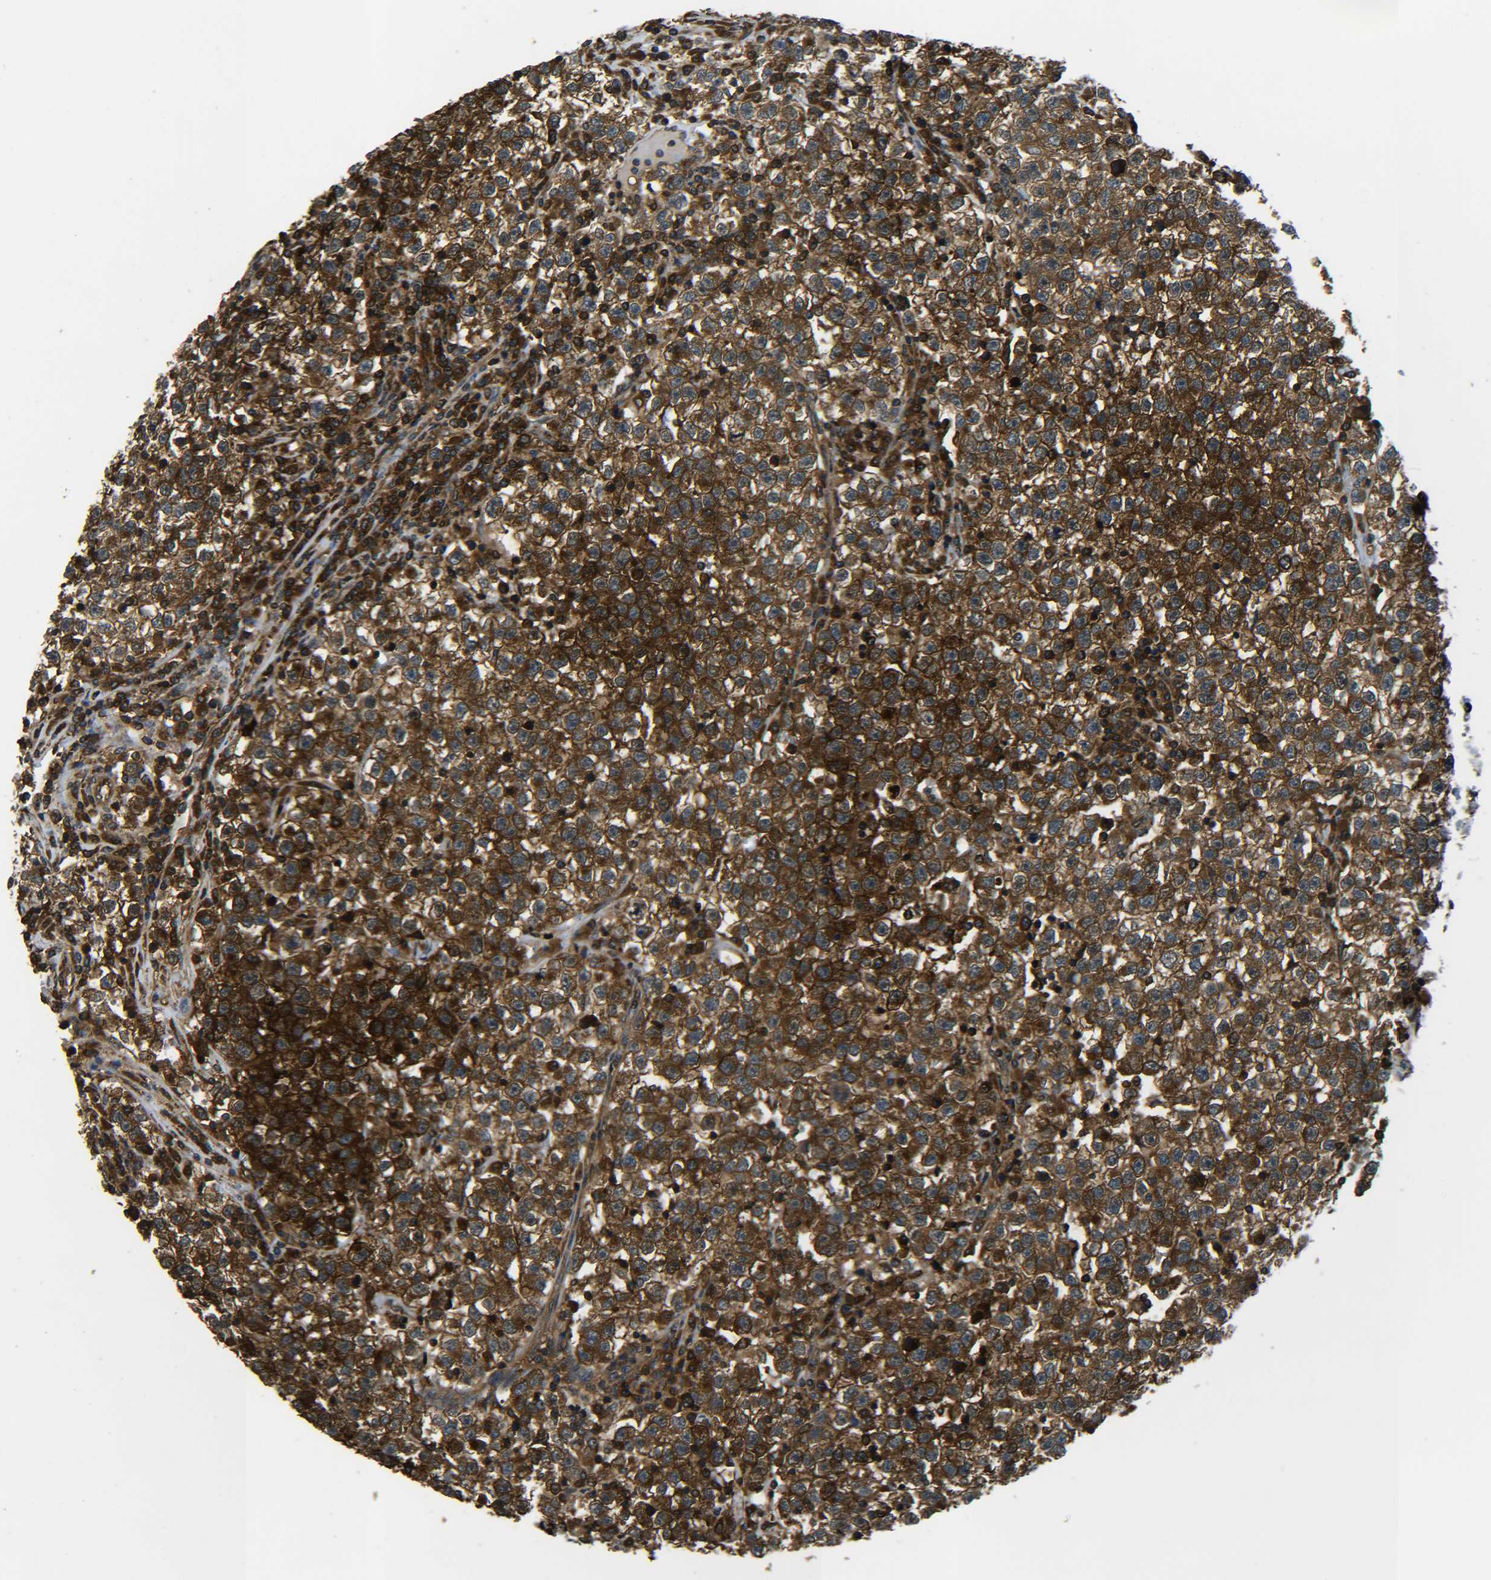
{"staining": {"intensity": "strong", "quantity": ">75%", "location": "cytoplasmic/membranous"}, "tissue": "testis cancer", "cell_type": "Tumor cells", "image_type": "cancer", "snomed": [{"axis": "morphology", "description": "Seminoma, NOS"}, {"axis": "topography", "description": "Testis"}], "caption": "Immunohistochemical staining of human testis seminoma reveals strong cytoplasmic/membranous protein staining in about >75% of tumor cells.", "gene": "PREB", "patient": {"sex": "male", "age": 22}}